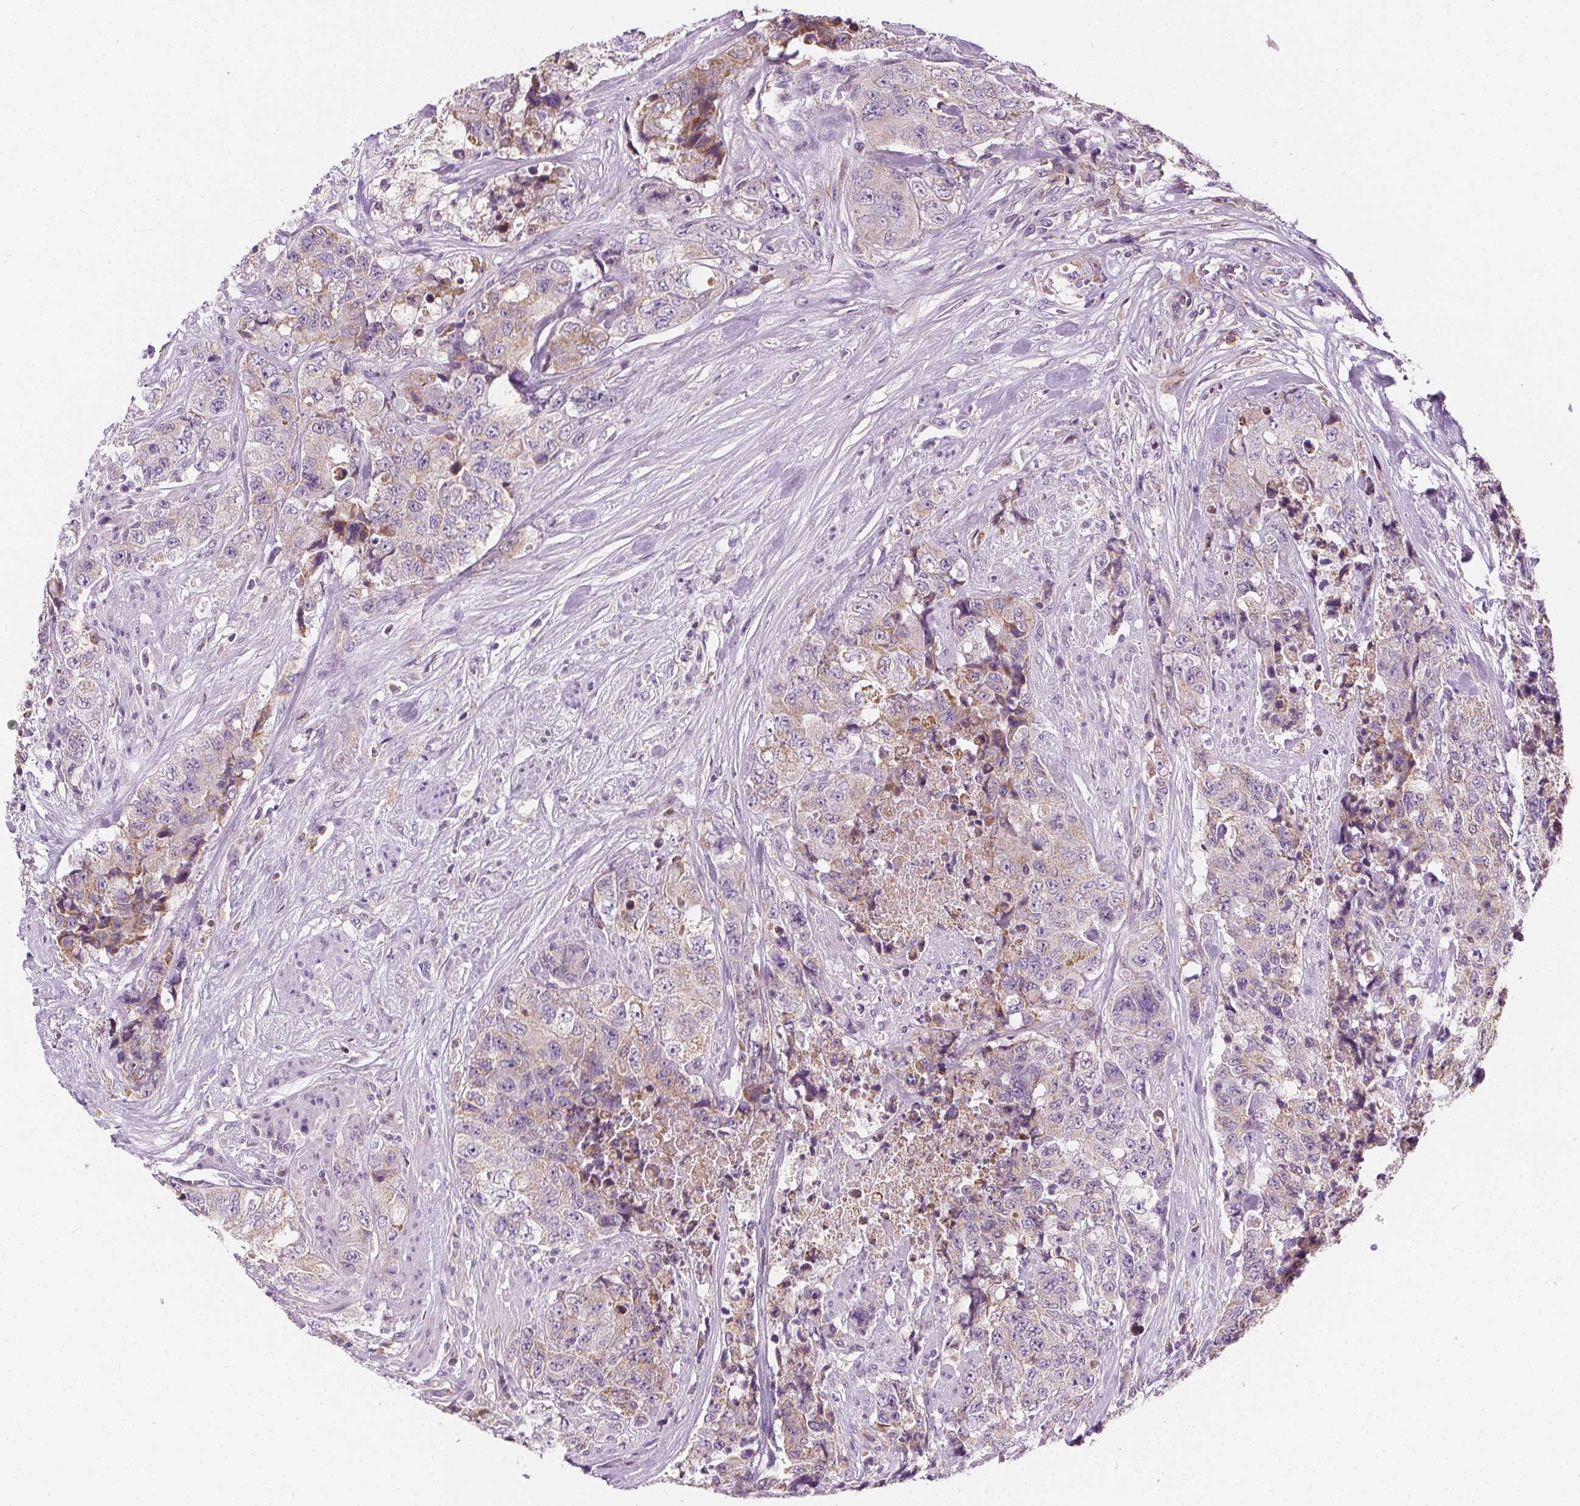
{"staining": {"intensity": "weak", "quantity": "<25%", "location": "cytoplasmic/membranous"}, "tissue": "urothelial cancer", "cell_type": "Tumor cells", "image_type": "cancer", "snomed": [{"axis": "morphology", "description": "Urothelial carcinoma, High grade"}, {"axis": "topography", "description": "Urinary bladder"}], "caption": "Immunohistochemistry (IHC) photomicrograph of neoplastic tissue: high-grade urothelial carcinoma stained with DAB demonstrates no significant protein positivity in tumor cells.", "gene": "RAB20", "patient": {"sex": "female", "age": 78}}